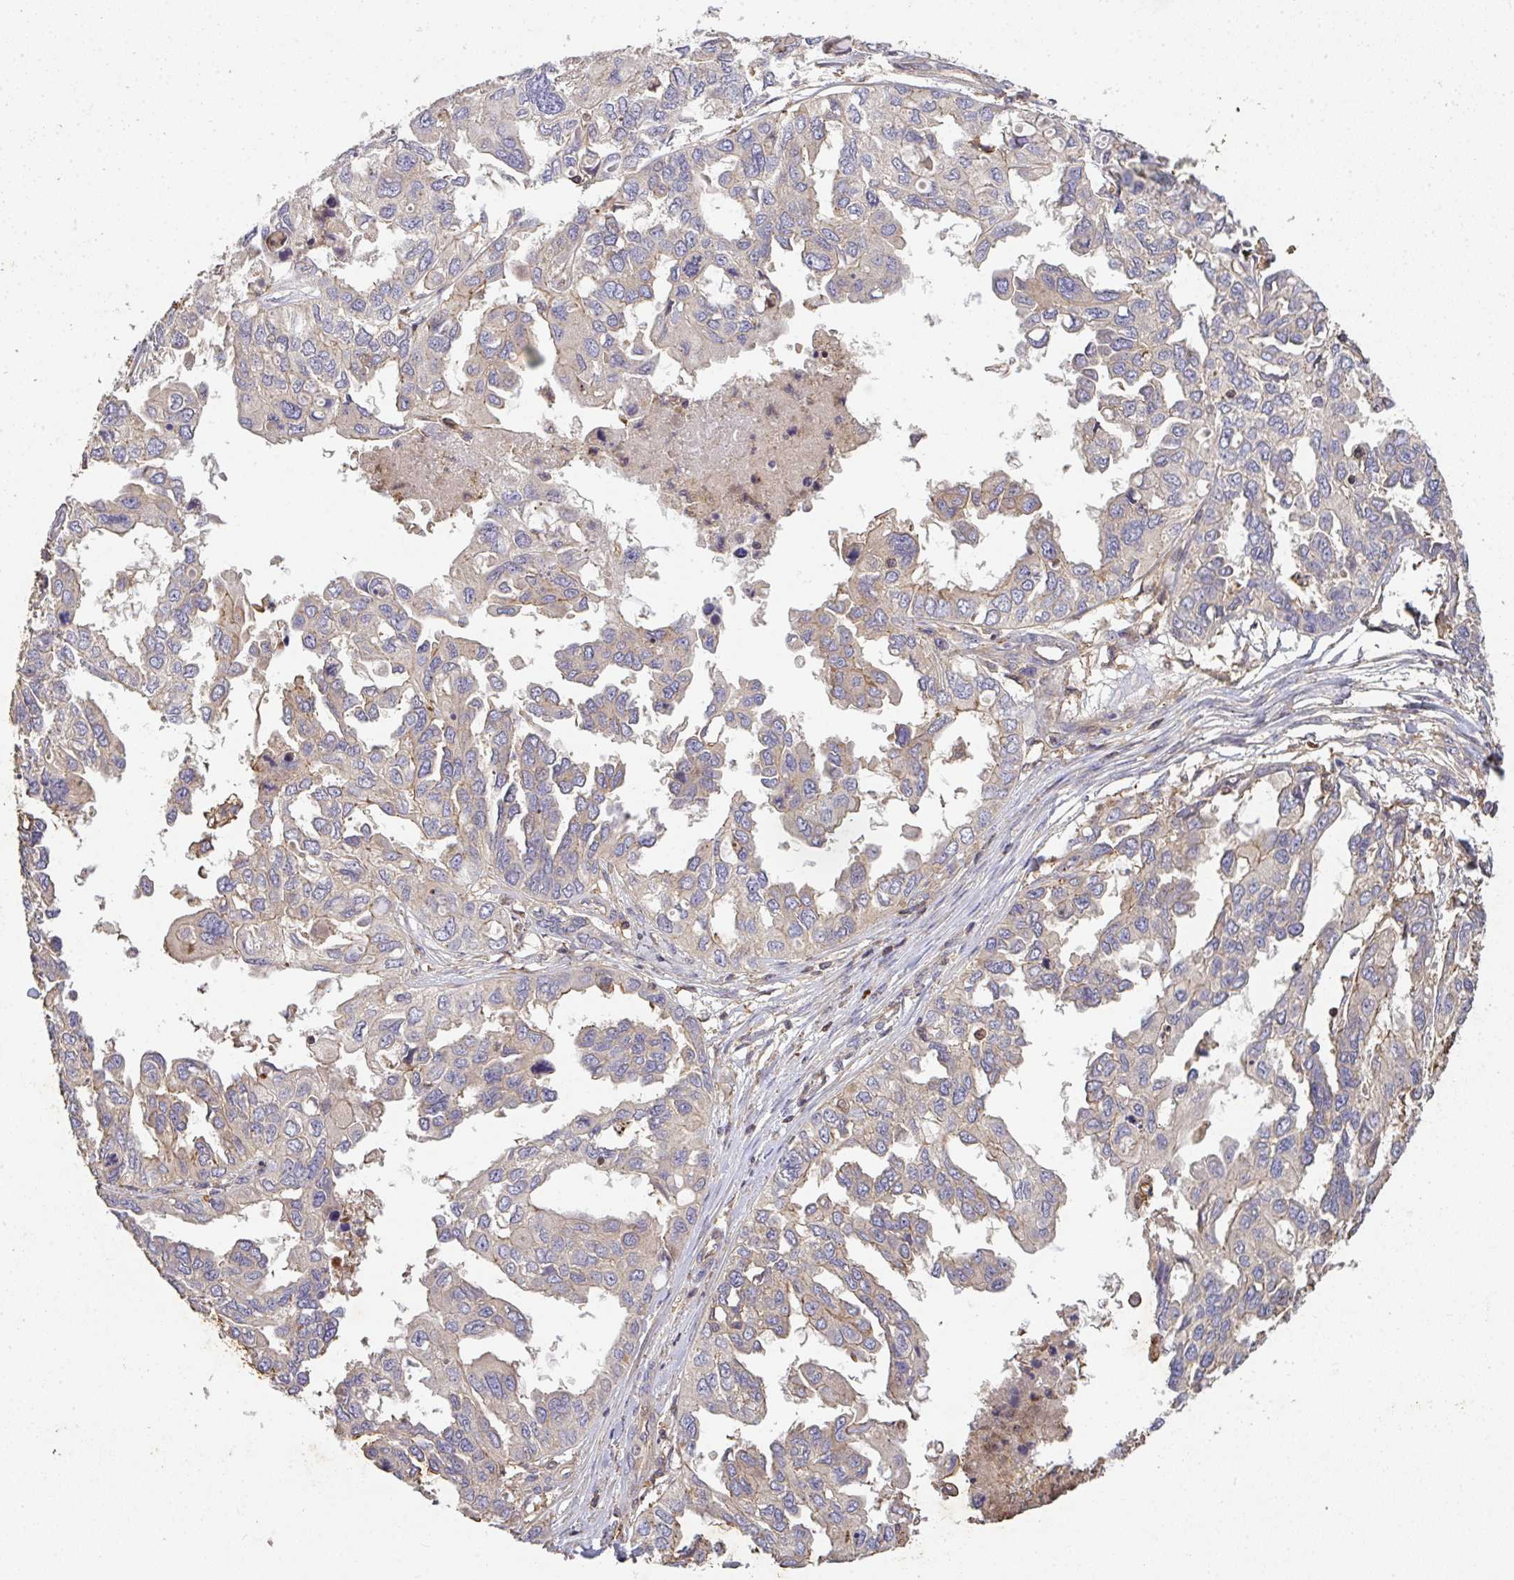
{"staining": {"intensity": "negative", "quantity": "none", "location": "none"}, "tissue": "ovarian cancer", "cell_type": "Tumor cells", "image_type": "cancer", "snomed": [{"axis": "morphology", "description": "Cystadenocarcinoma, serous, NOS"}, {"axis": "topography", "description": "Ovary"}], "caption": "Image shows no significant protein expression in tumor cells of ovarian cancer (serous cystadenocarcinoma). (Immunohistochemistry, brightfield microscopy, high magnification).", "gene": "TNMD", "patient": {"sex": "female", "age": 53}}